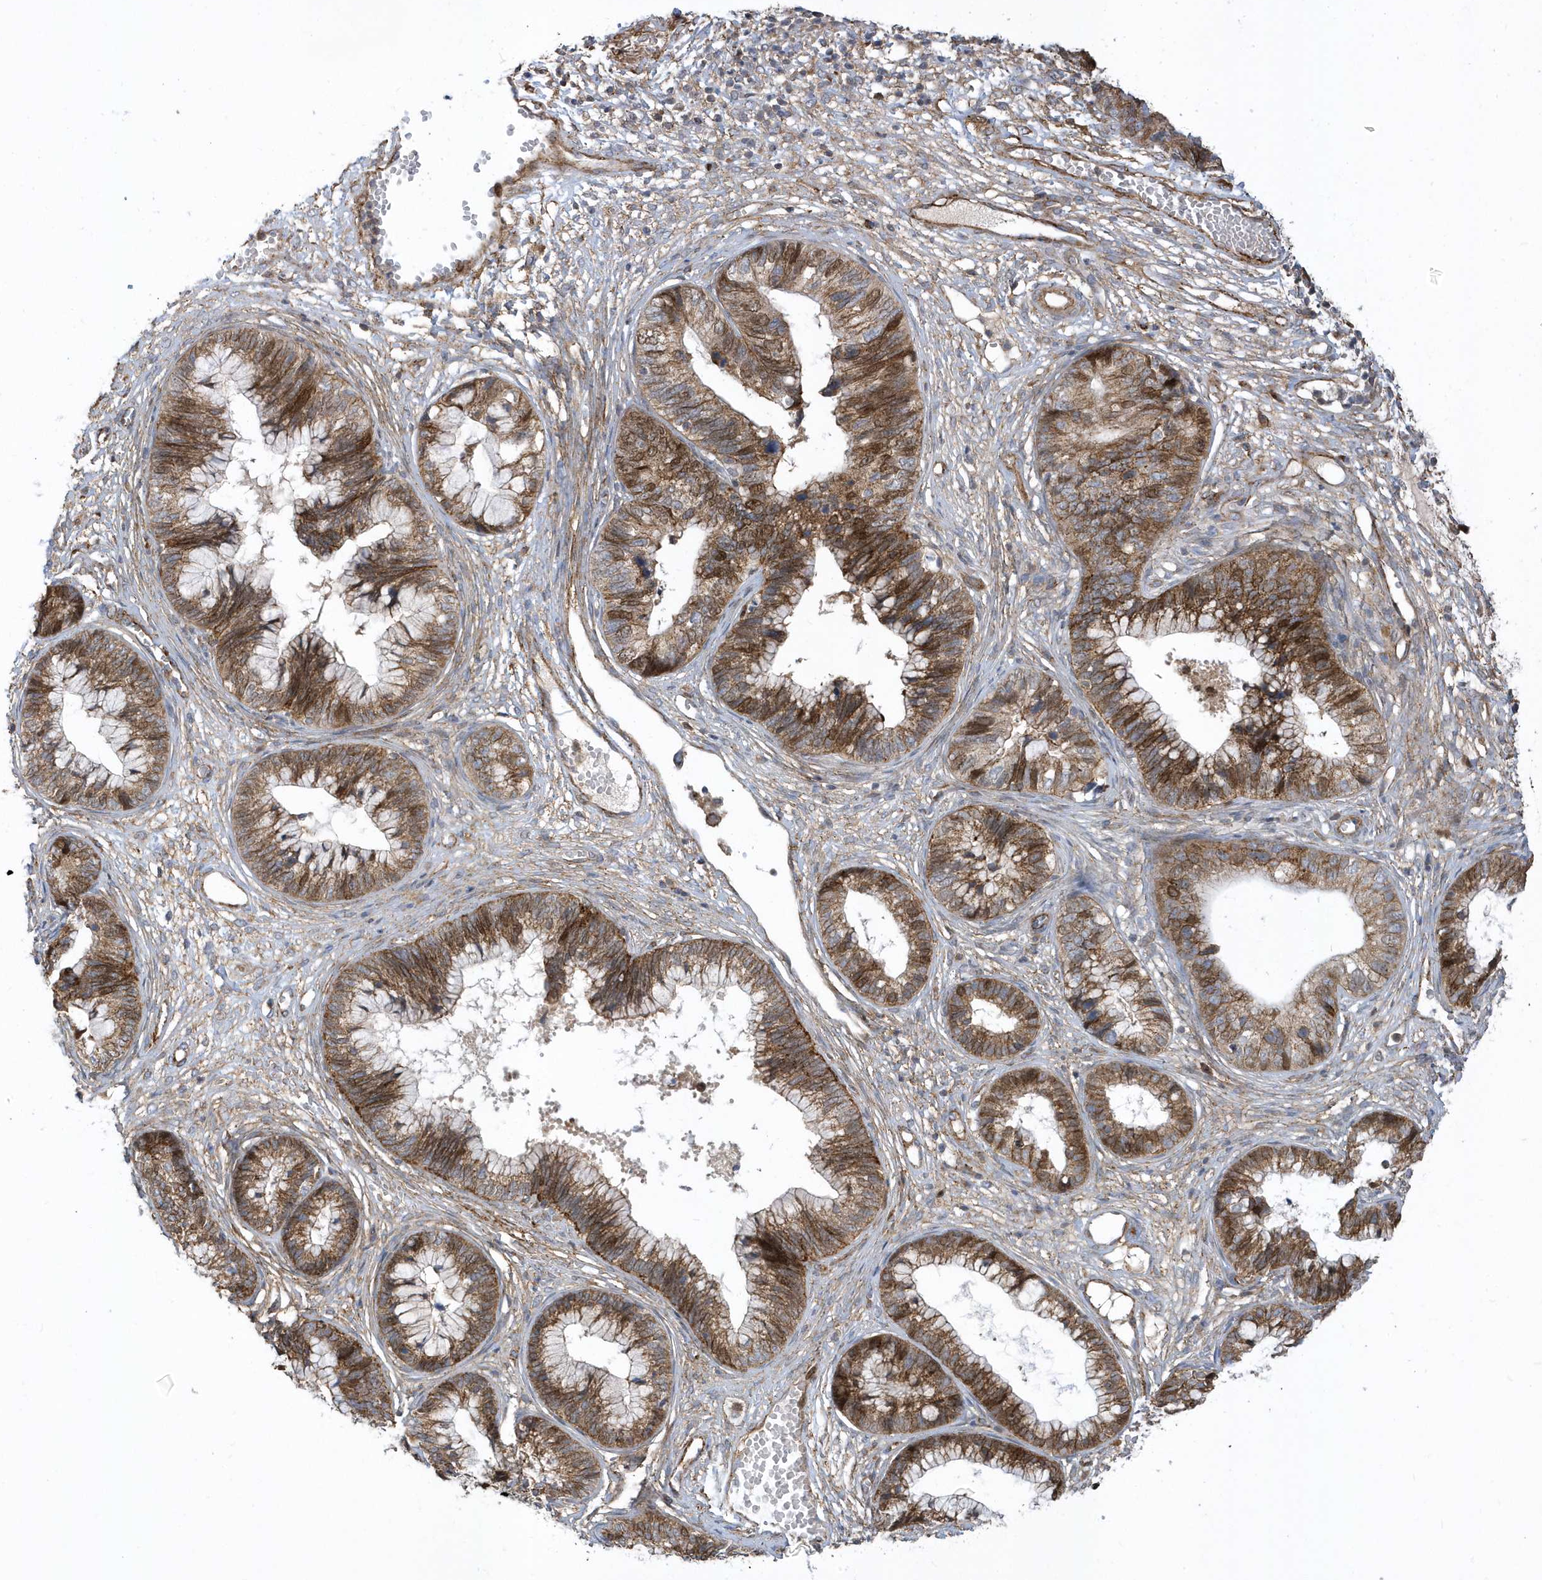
{"staining": {"intensity": "strong", "quantity": ">75%", "location": "cytoplasmic/membranous,nuclear"}, "tissue": "cervical cancer", "cell_type": "Tumor cells", "image_type": "cancer", "snomed": [{"axis": "morphology", "description": "Adenocarcinoma, NOS"}, {"axis": "topography", "description": "Cervix"}], "caption": "Immunohistochemical staining of adenocarcinoma (cervical) demonstrates strong cytoplasmic/membranous and nuclear protein staining in approximately >75% of tumor cells.", "gene": "HRH4", "patient": {"sex": "female", "age": 44}}